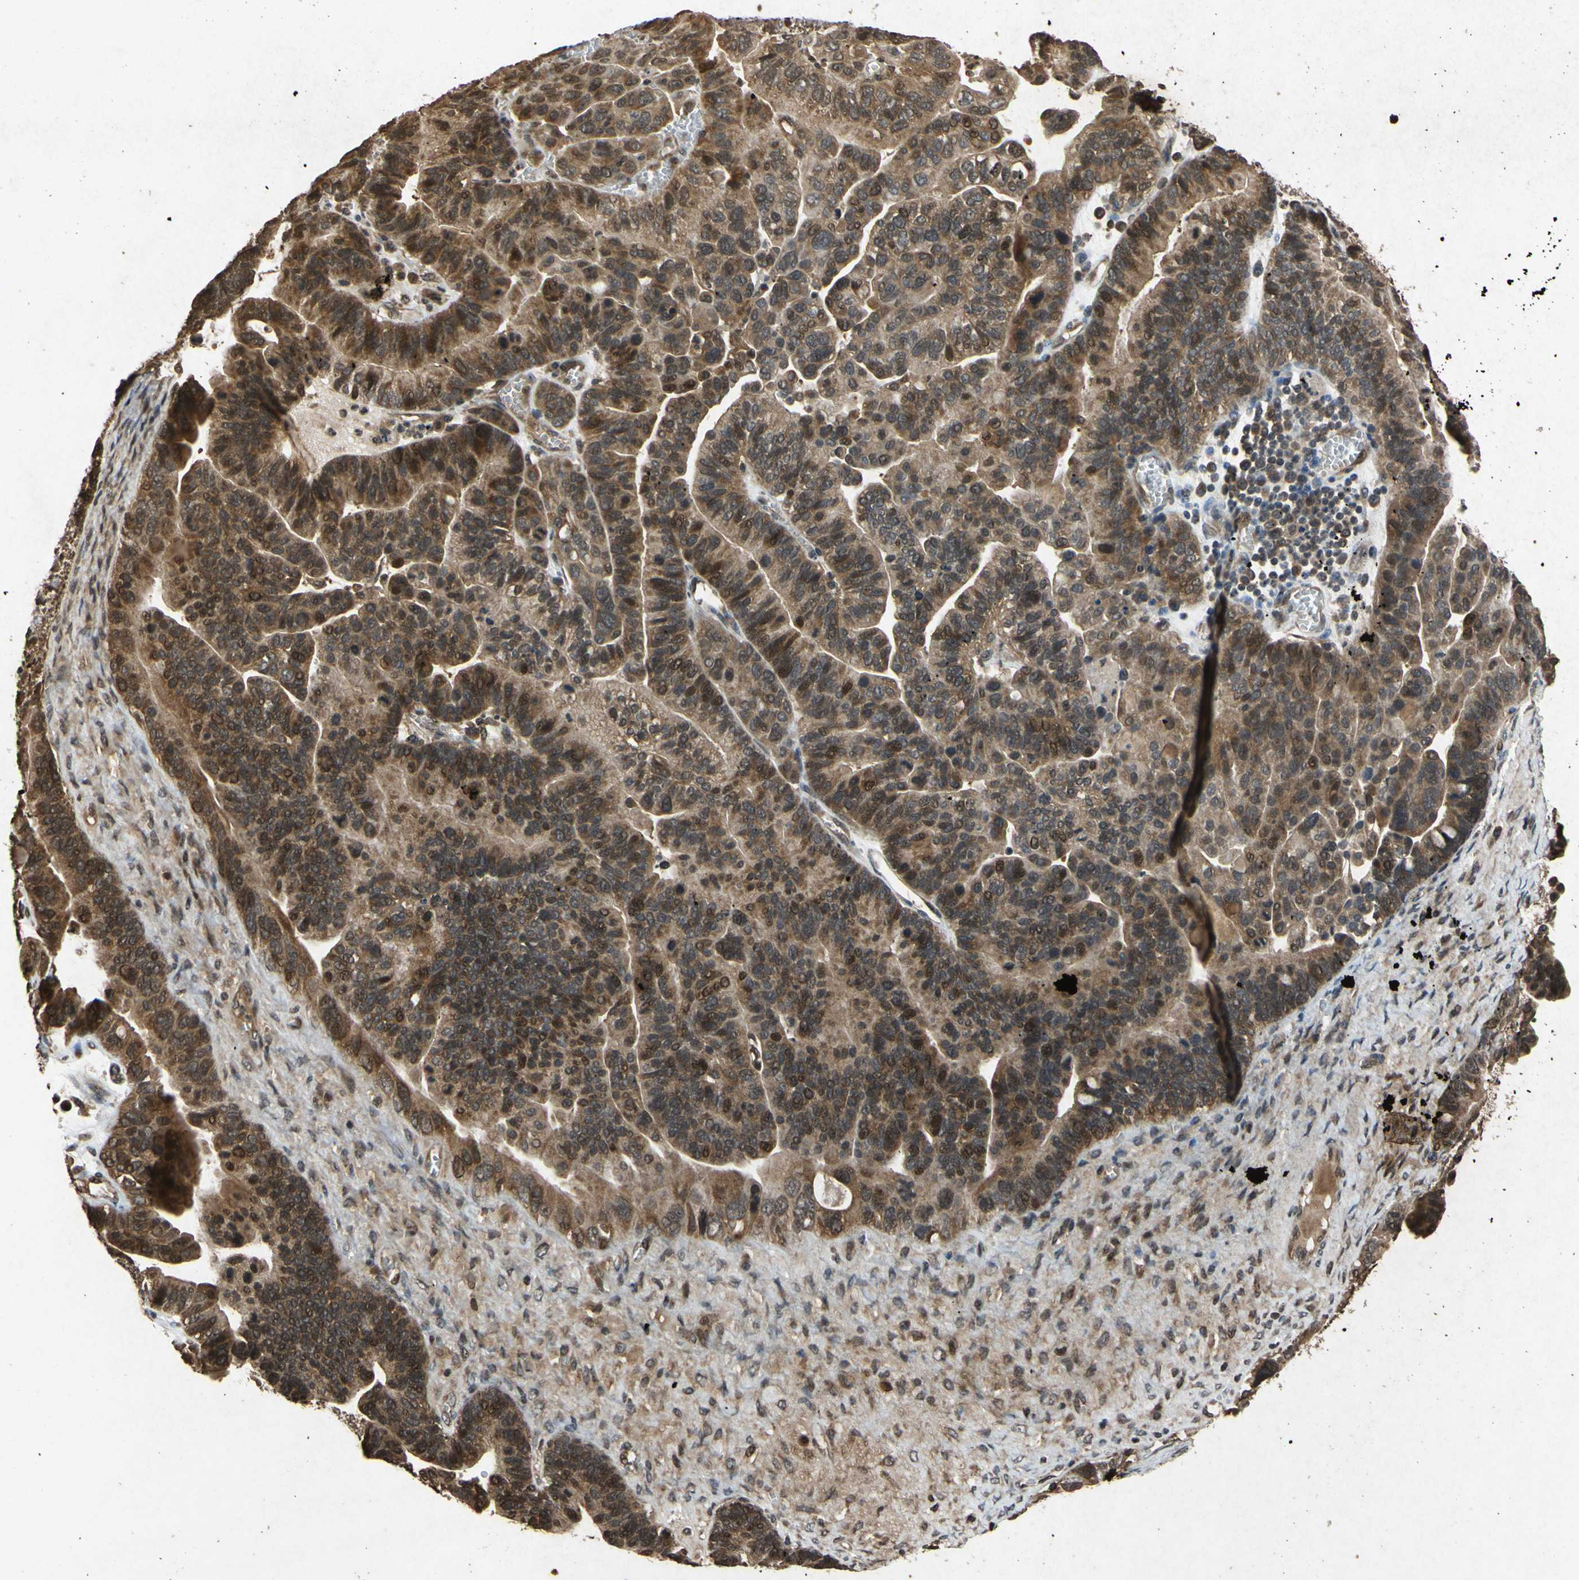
{"staining": {"intensity": "moderate", "quantity": ">75%", "location": "cytoplasmic/membranous,nuclear"}, "tissue": "ovarian cancer", "cell_type": "Tumor cells", "image_type": "cancer", "snomed": [{"axis": "morphology", "description": "Cystadenocarcinoma, serous, NOS"}, {"axis": "topography", "description": "Ovary"}], "caption": "High-magnification brightfield microscopy of ovarian cancer (serous cystadenocarcinoma) stained with DAB (3,3'-diaminobenzidine) (brown) and counterstained with hematoxylin (blue). tumor cells exhibit moderate cytoplasmic/membranous and nuclear staining is present in about>75% of cells.", "gene": "ATP6V1H", "patient": {"sex": "female", "age": 56}}